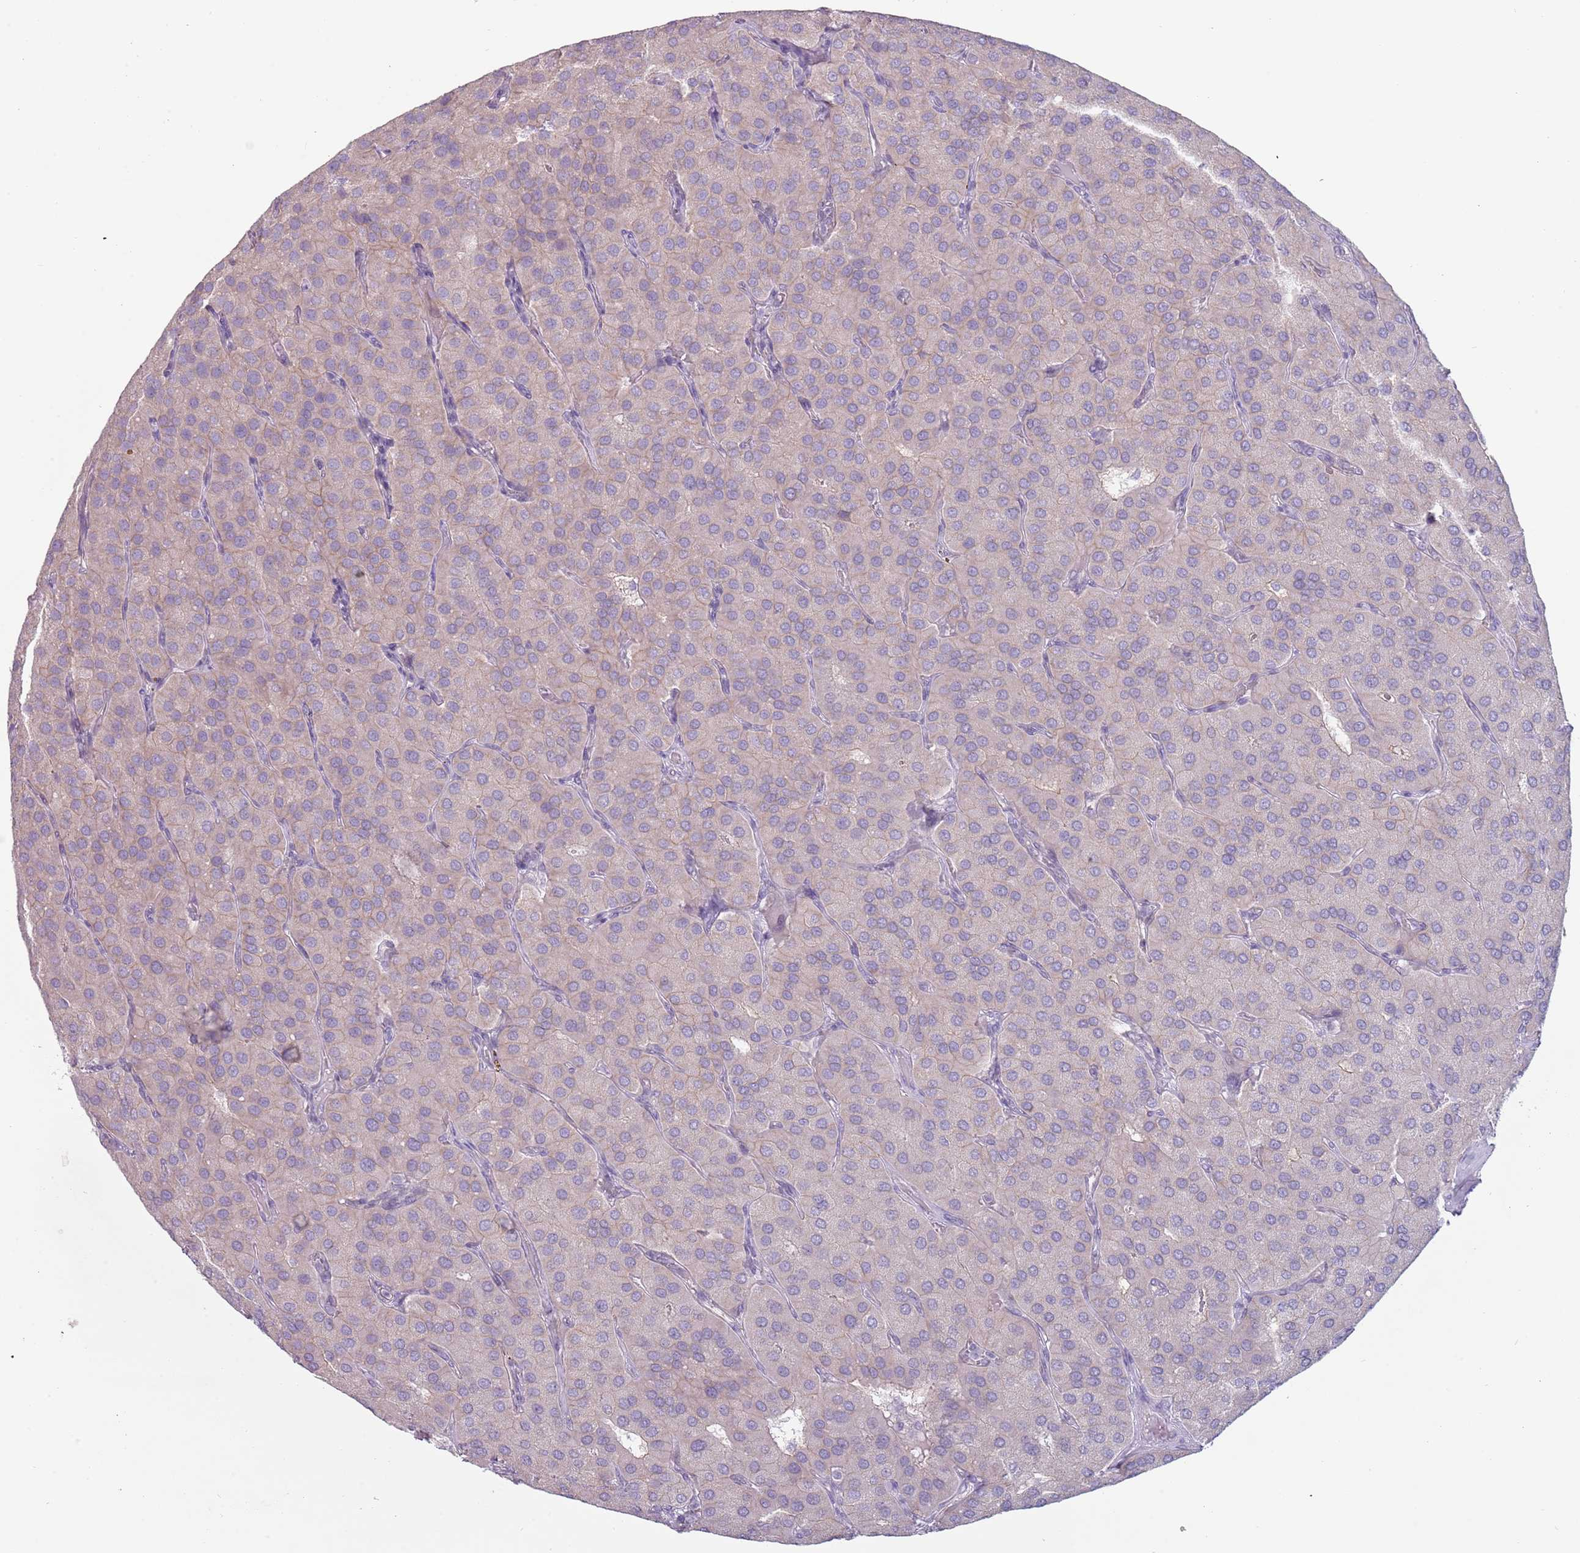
{"staining": {"intensity": "negative", "quantity": "none", "location": "none"}, "tissue": "parathyroid gland", "cell_type": "Glandular cells", "image_type": "normal", "snomed": [{"axis": "morphology", "description": "Normal tissue, NOS"}, {"axis": "morphology", "description": "Adenoma, NOS"}, {"axis": "topography", "description": "Parathyroid gland"}], "caption": "A high-resolution micrograph shows immunohistochemistry (IHC) staining of unremarkable parathyroid gland, which displays no significant positivity in glandular cells. (DAB (3,3'-diaminobenzidine) immunohistochemistry (IHC) with hematoxylin counter stain).", "gene": "RFX2", "patient": {"sex": "female", "age": 86}}